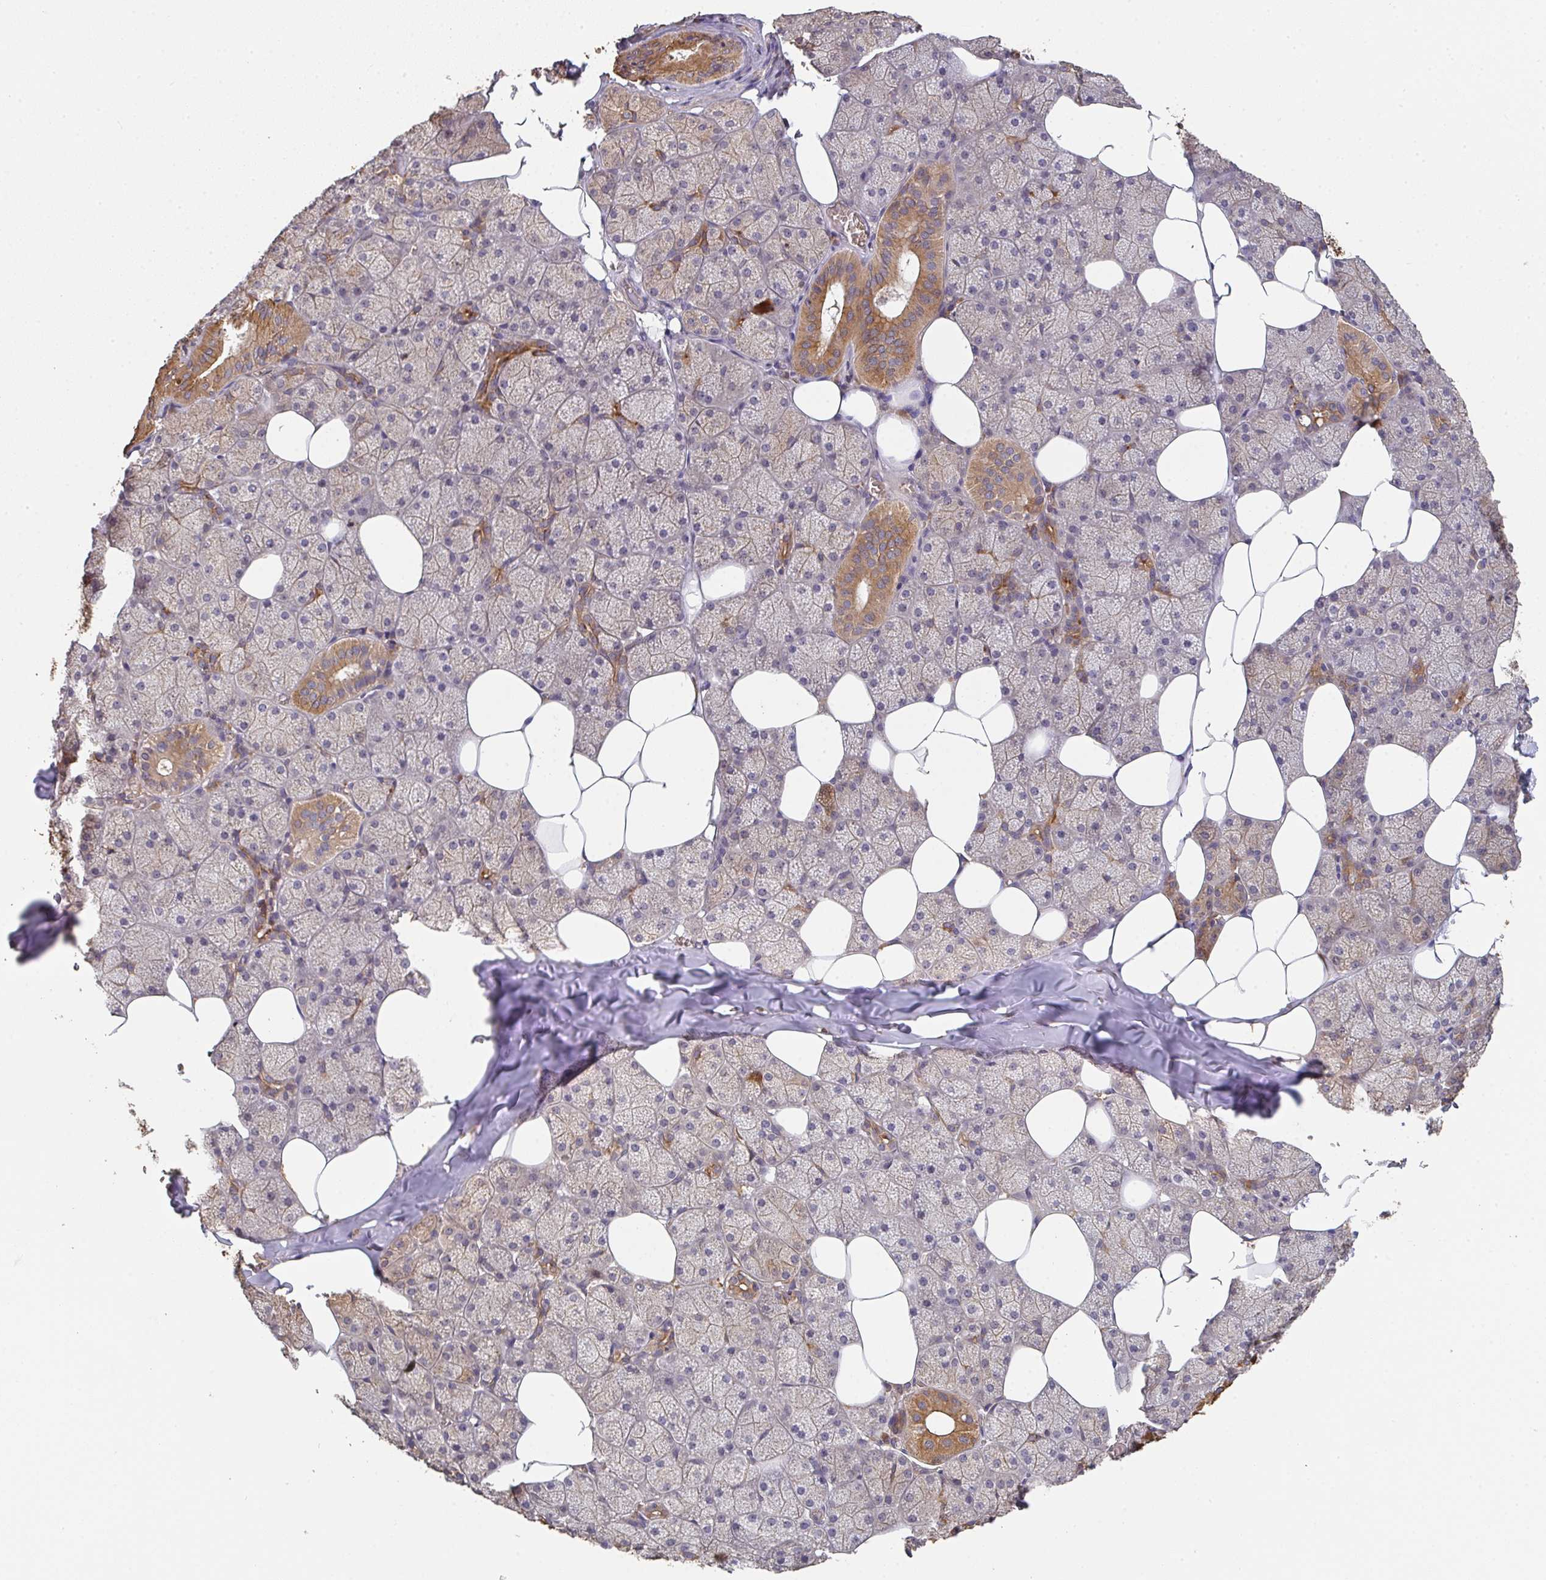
{"staining": {"intensity": "moderate", "quantity": "25%-75%", "location": "cytoplasmic/membranous"}, "tissue": "salivary gland", "cell_type": "Glandular cells", "image_type": "normal", "snomed": [{"axis": "morphology", "description": "Normal tissue, NOS"}, {"axis": "topography", "description": "Salivary gland"}, {"axis": "topography", "description": "Peripheral nerve tissue"}], "caption": "Immunohistochemical staining of benign human salivary gland shows medium levels of moderate cytoplasmic/membranous staining in about 25%-75% of glandular cells.", "gene": "POLG", "patient": {"sex": "male", "age": 38}}